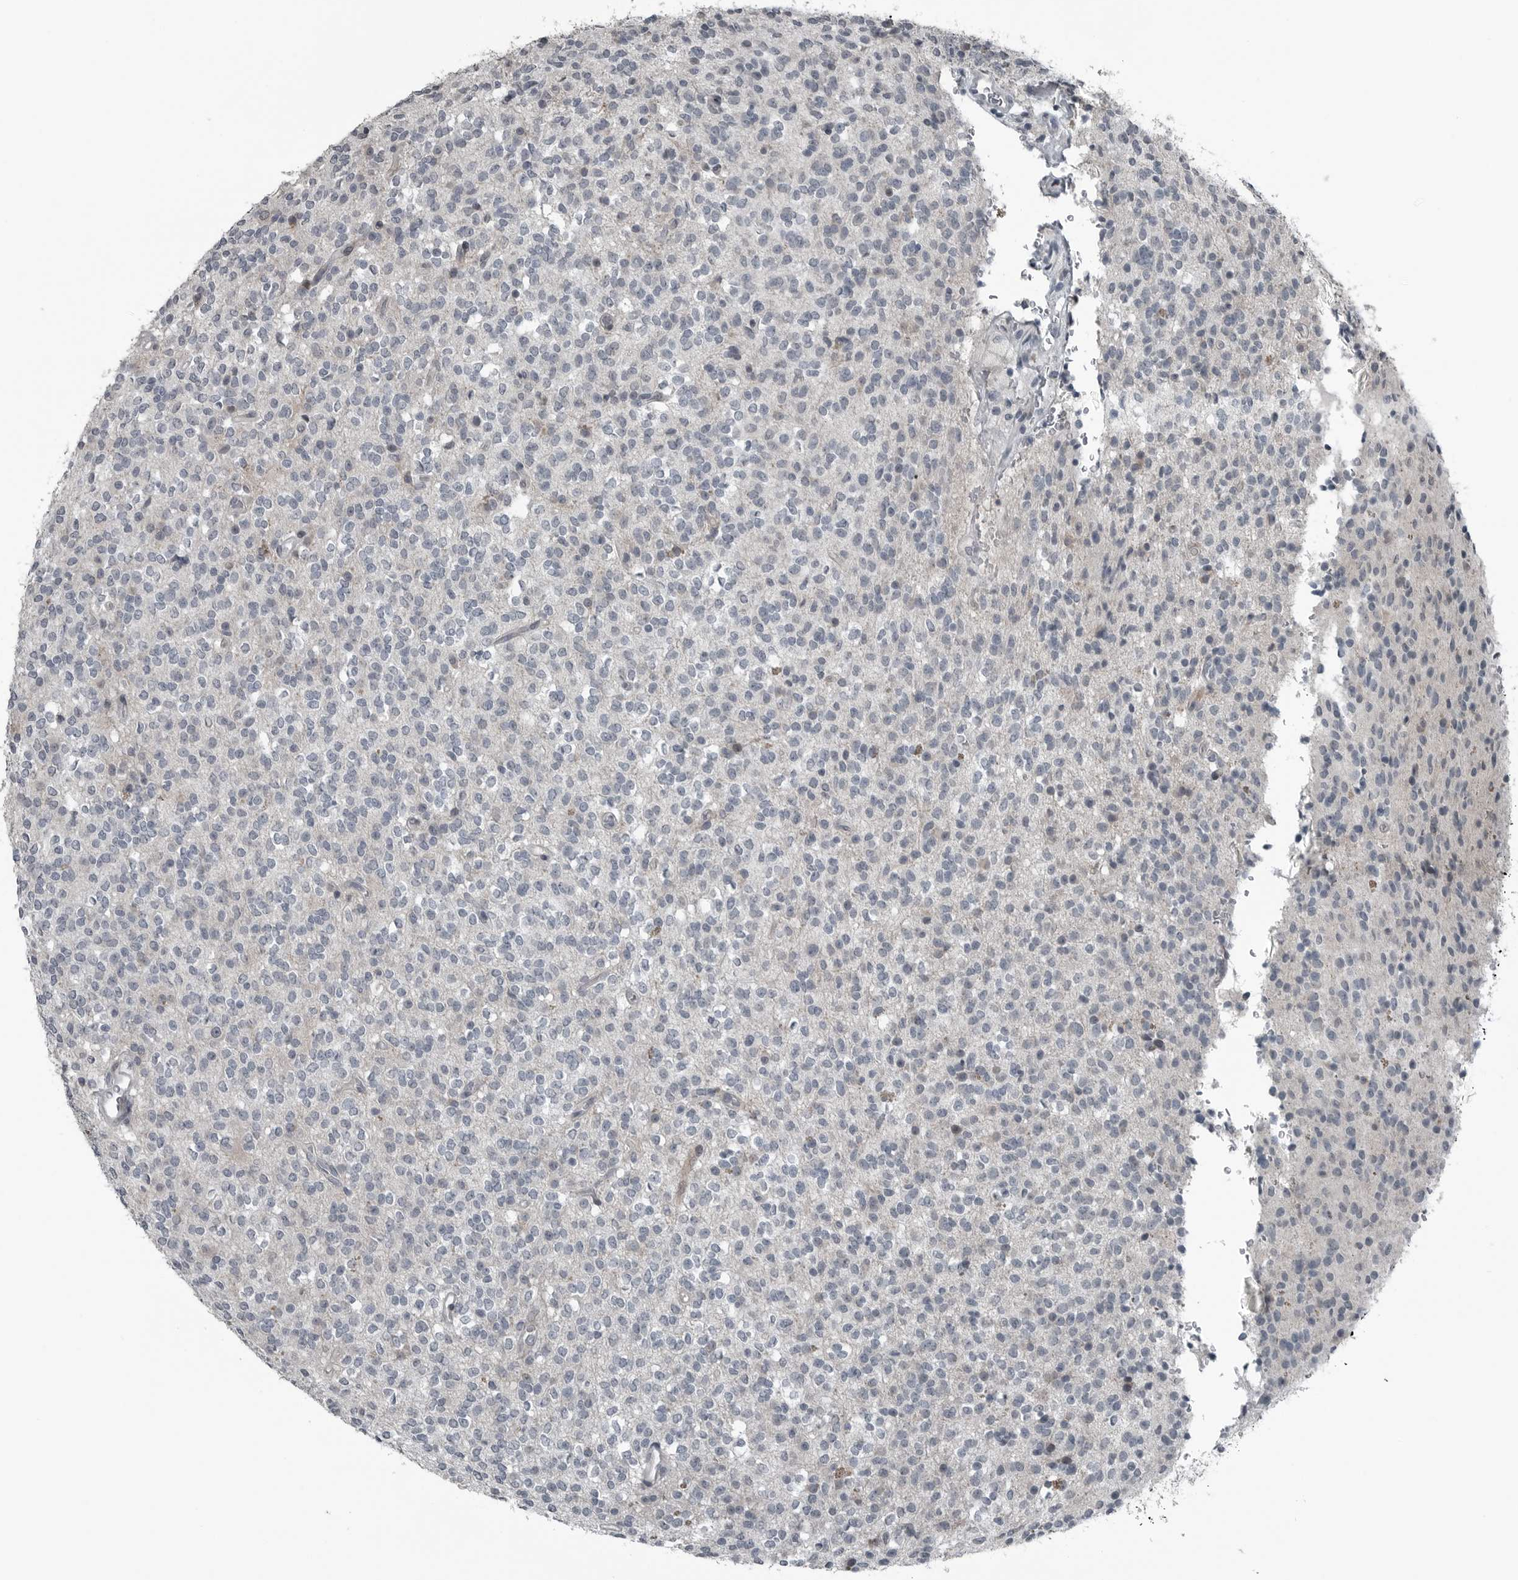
{"staining": {"intensity": "negative", "quantity": "none", "location": "none"}, "tissue": "glioma", "cell_type": "Tumor cells", "image_type": "cancer", "snomed": [{"axis": "morphology", "description": "Glioma, malignant, High grade"}, {"axis": "topography", "description": "Brain"}], "caption": "A histopathology image of high-grade glioma (malignant) stained for a protein reveals no brown staining in tumor cells.", "gene": "DNAAF11", "patient": {"sex": "male", "age": 34}}